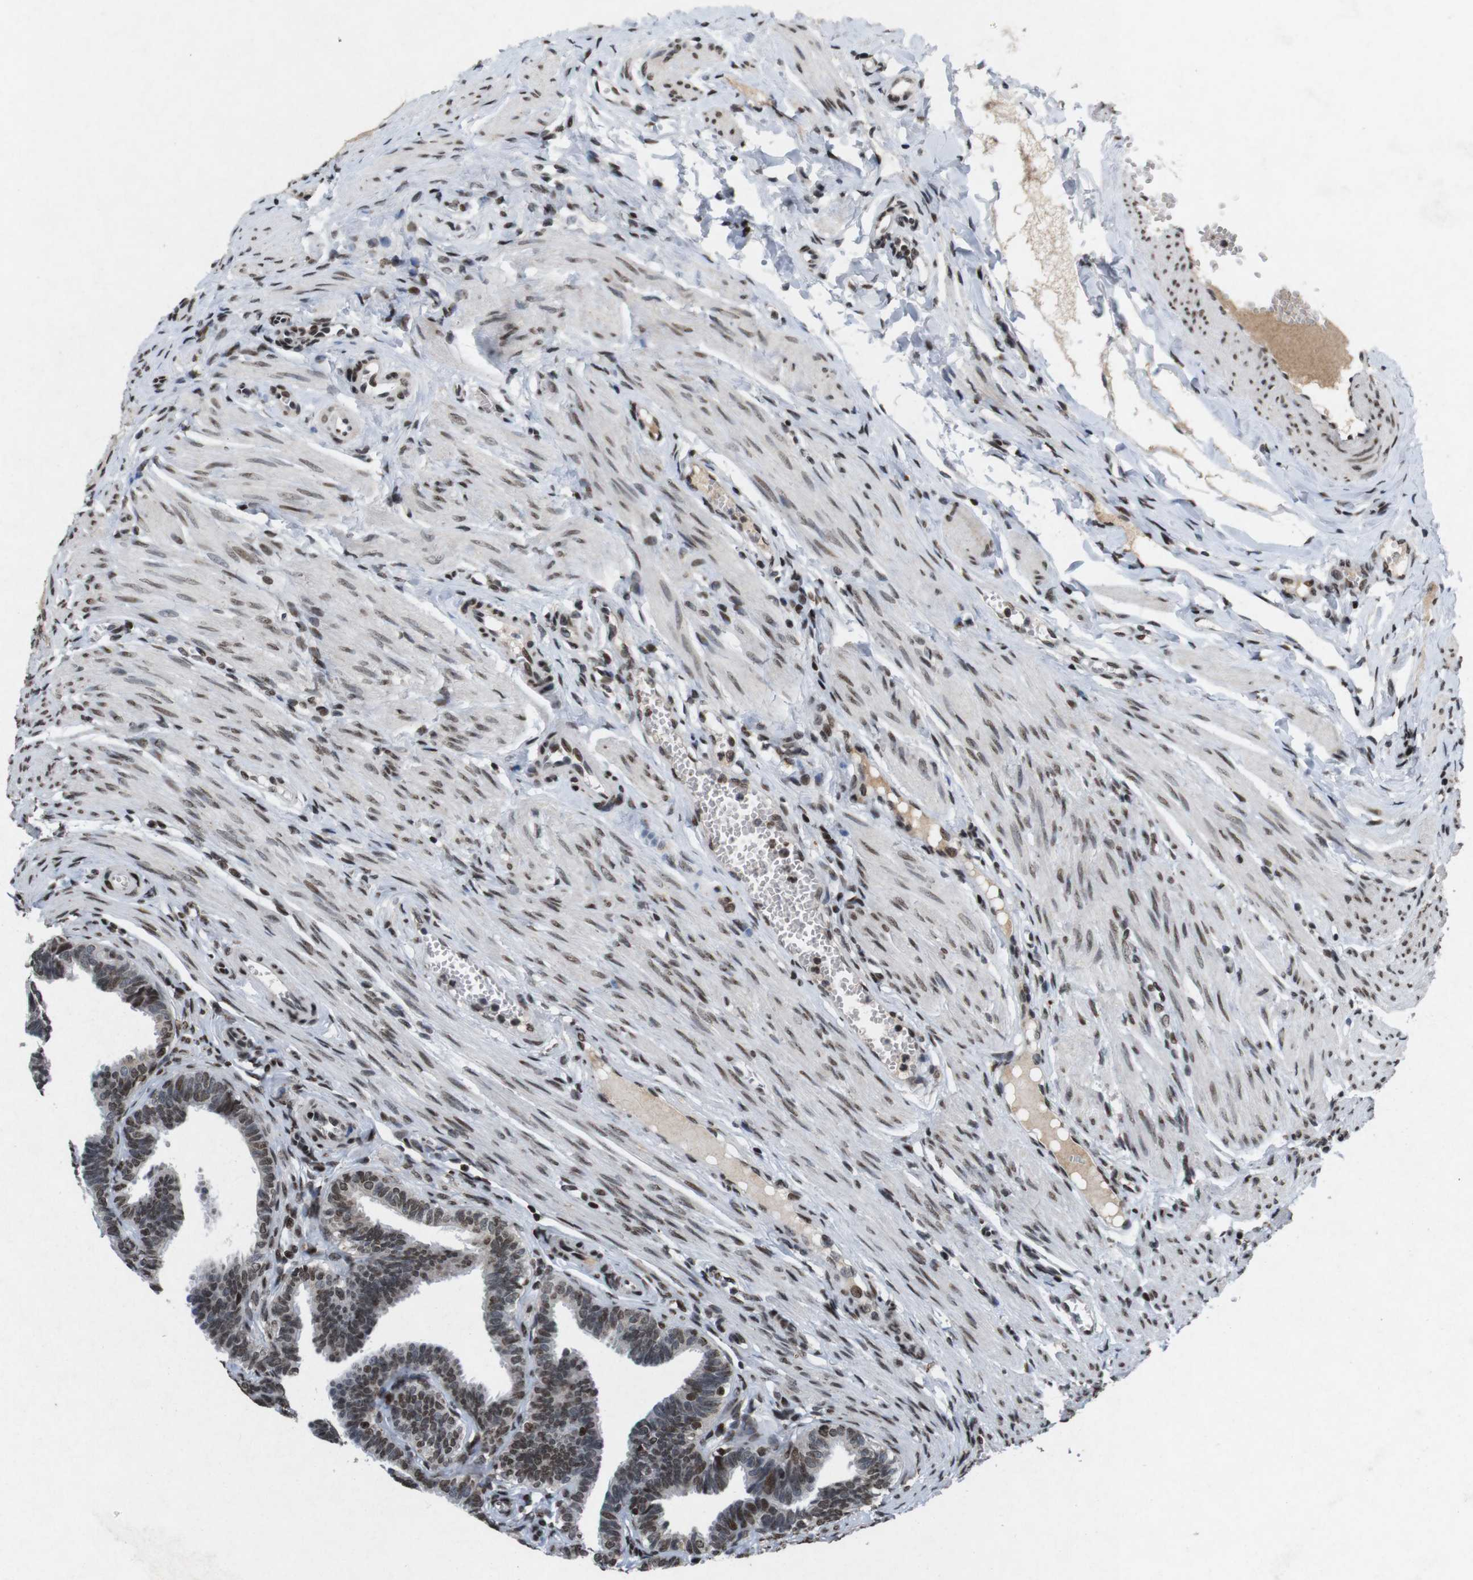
{"staining": {"intensity": "moderate", "quantity": ">75%", "location": "nuclear"}, "tissue": "fallopian tube", "cell_type": "Glandular cells", "image_type": "normal", "snomed": [{"axis": "morphology", "description": "Normal tissue, NOS"}, {"axis": "topography", "description": "Fallopian tube"}, {"axis": "topography", "description": "Ovary"}], "caption": "Immunohistochemistry (IHC) (DAB (3,3'-diaminobenzidine)) staining of unremarkable fallopian tube shows moderate nuclear protein staining in about >75% of glandular cells.", "gene": "MAGEH1", "patient": {"sex": "female", "age": 23}}